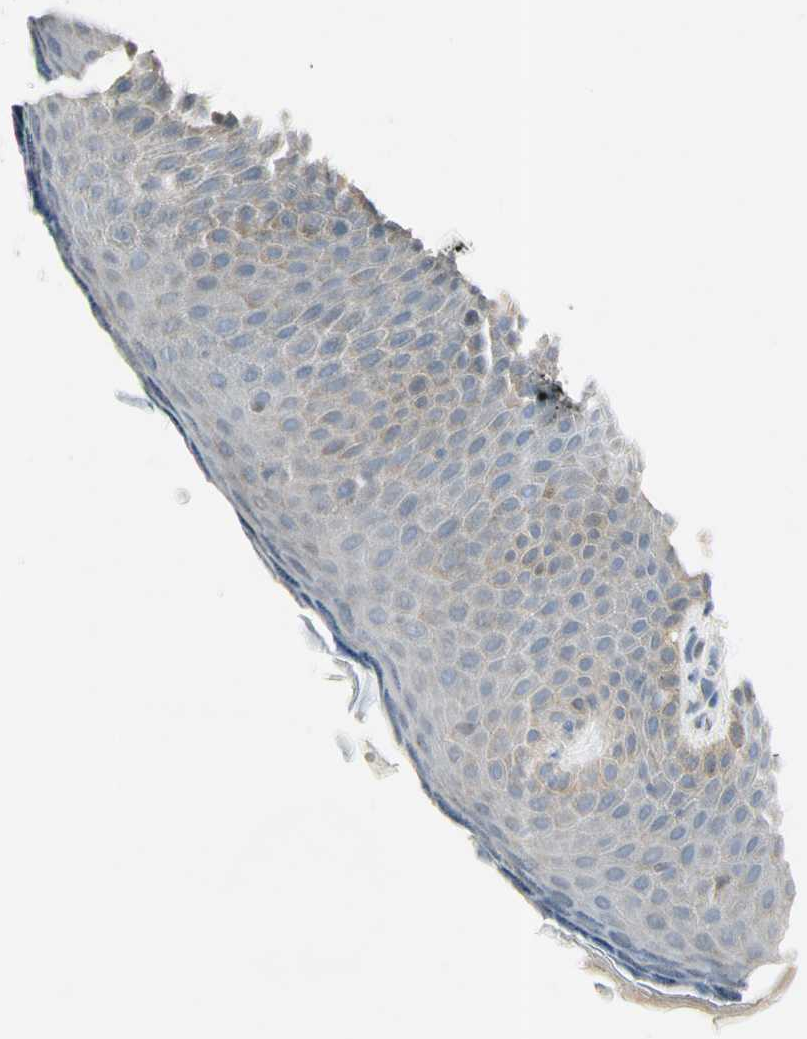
{"staining": {"intensity": "weak", "quantity": "25%-75%", "location": "cytoplasmic/membranous"}, "tissue": "skin", "cell_type": "Epidermal cells", "image_type": "normal", "snomed": [{"axis": "morphology", "description": "Normal tissue, NOS"}, {"axis": "topography", "description": "Anal"}], "caption": "Immunohistochemical staining of normal human skin reveals 25%-75% levels of weak cytoplasmic/membranous protein expression in approximately 25%-75% of epidermal cells. The protein is shown in brown color, while the nuclei are stained blue.", "gene": "CYP2E1", "patient": {"sex": "male", "age": 74}}